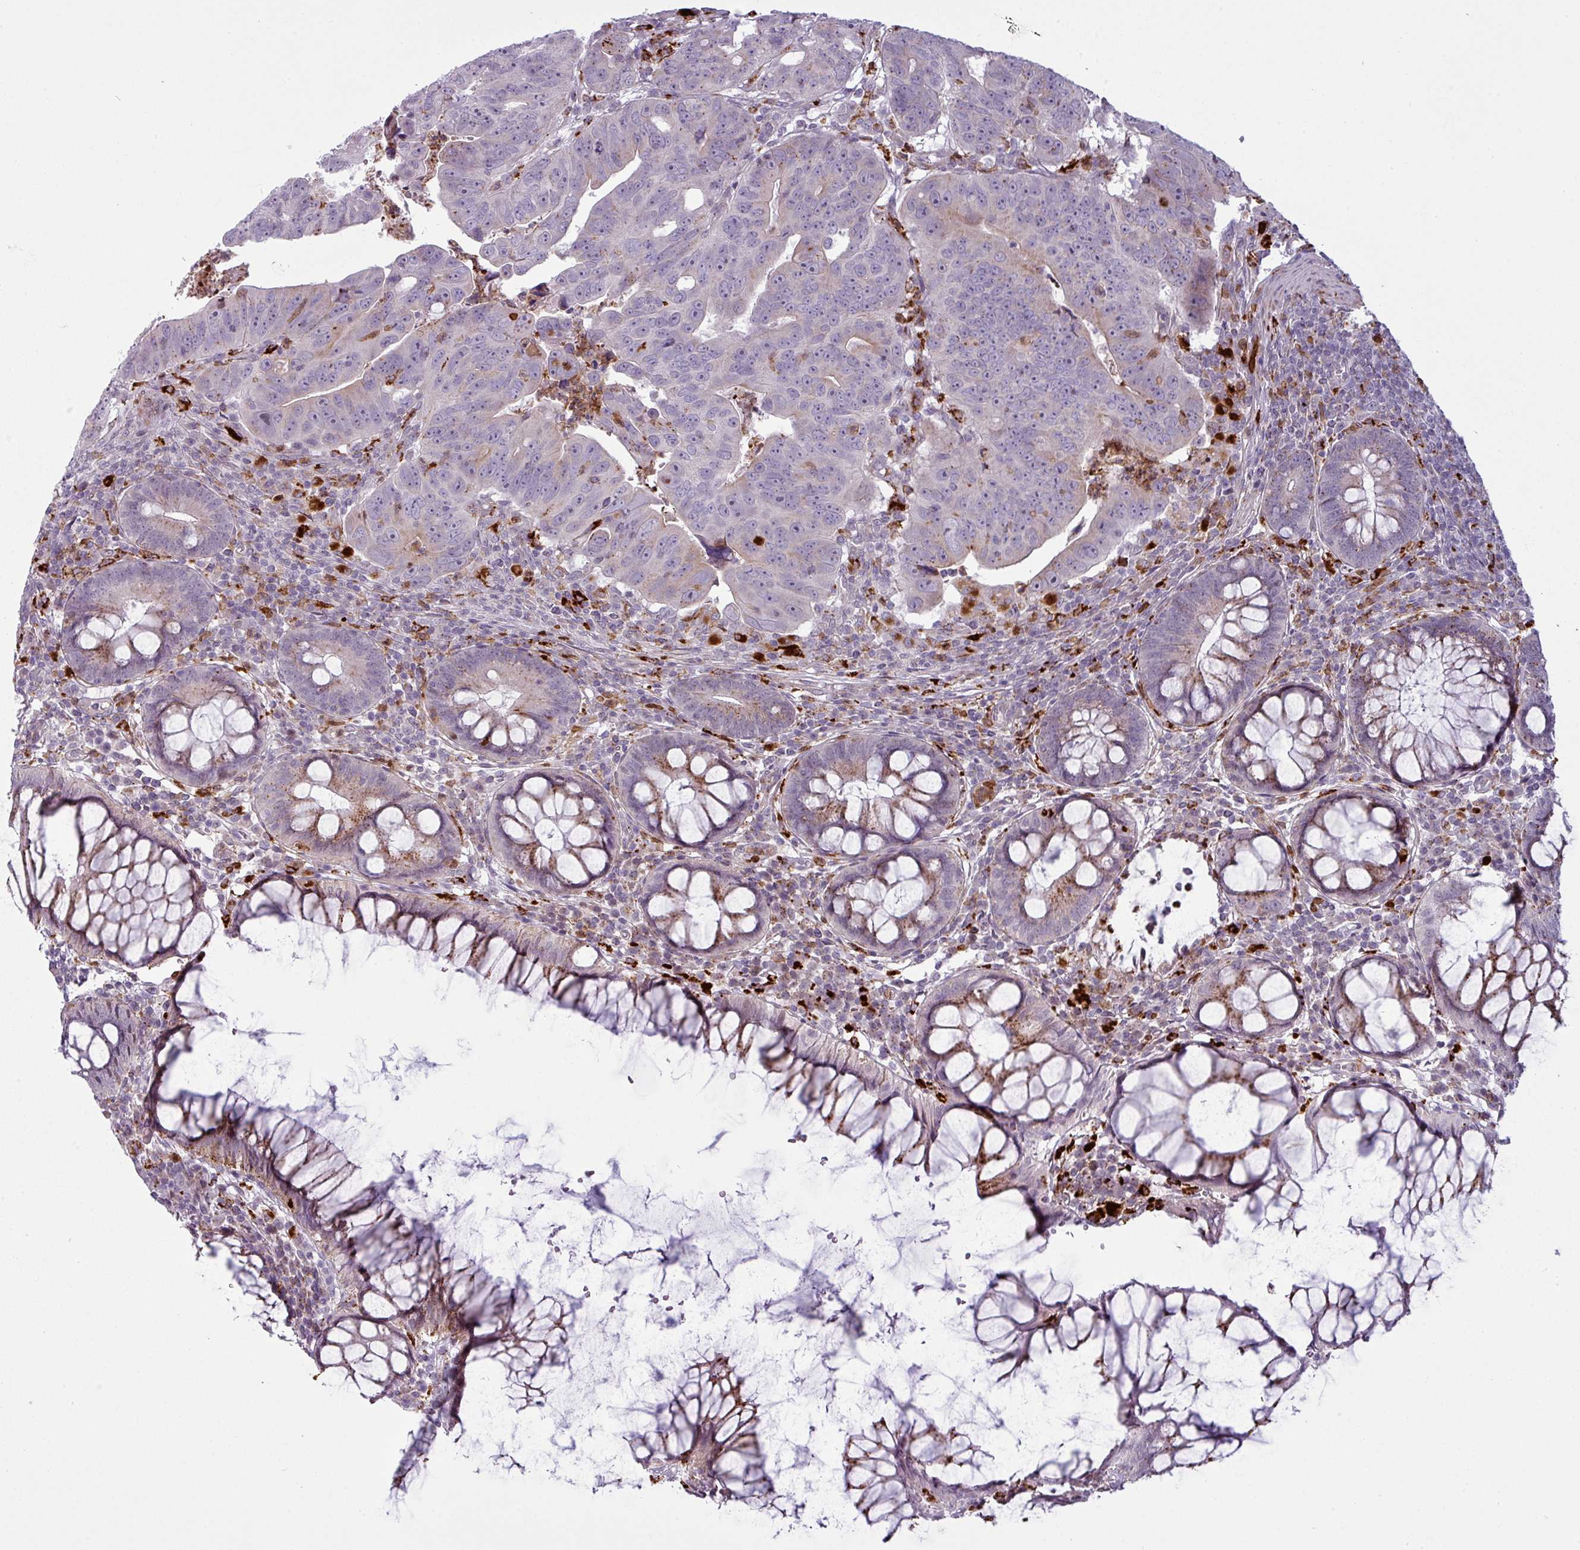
{"staining": {"intensity": "weak", "quantity": "<25%", "location": "cytoplasmic/membranous"}, "tissue": "colorectal cancer", "cell_type": "Tumor cells", "image_type": "cancer", "snomed": [{"axis": "morphology", "description": "Adenocarcinoma, NOS"}, {"axis": "topography", "description": "Rectum"}], "caption": "Immunohistochemistry micrograph of human colorectal adenocarcinoma stained for a protein (brown), which shows no staining in tumor cells.", "gene": "MAP7D2", "patient": {"sex": "male", "age": 69}}